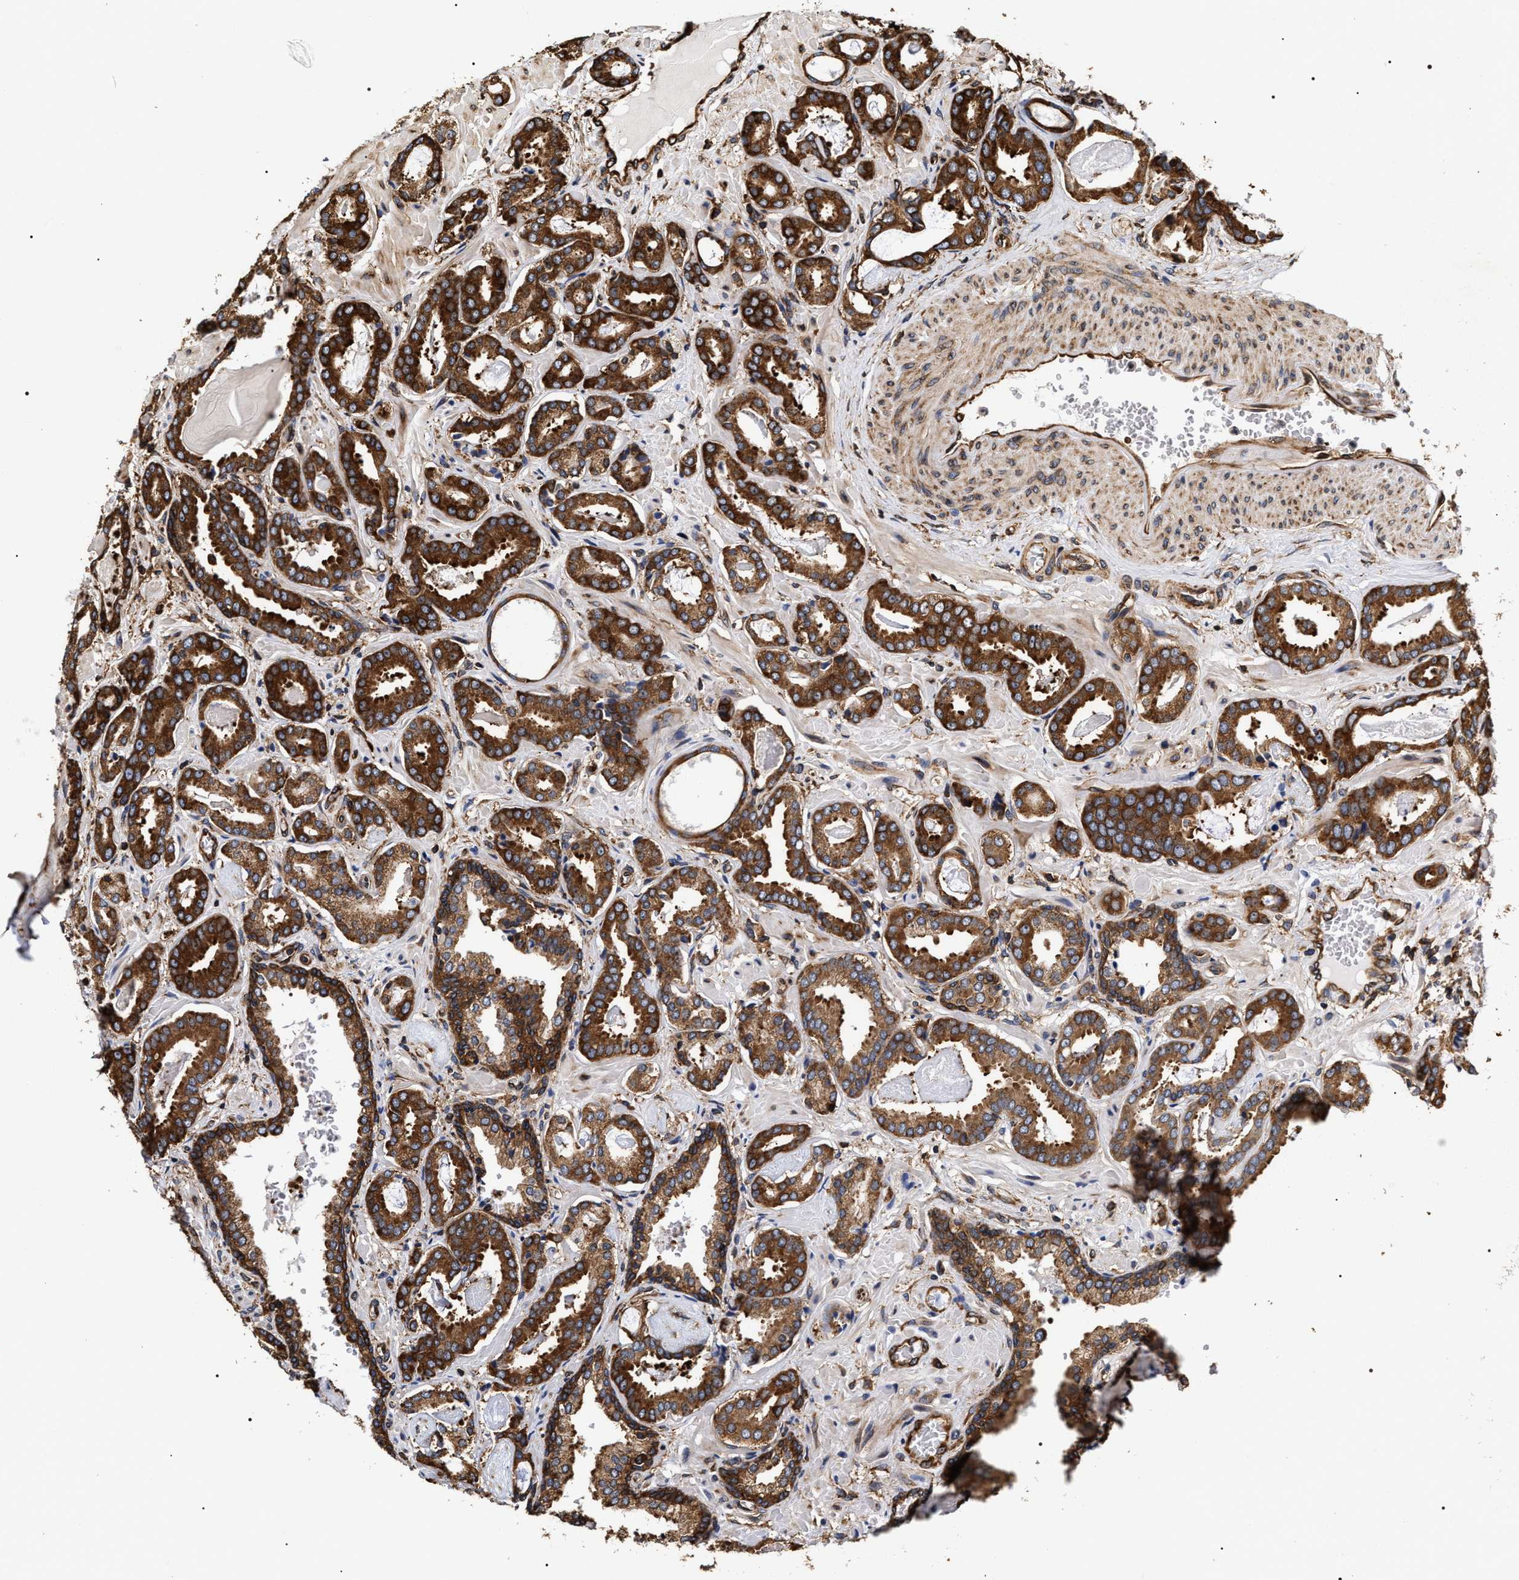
{"staining": {"intensity": "strong", "quantity": ">75%", "location": "cytoplasmic/membranous"}, "tissue": "prostate cancer", "cell_type": "Tumor cells", "image_type": "cancer", "snomed": [{"axis": "morphology", "description": "Adenocarcinoma, Low grade"}, {"axis": "topography", "description": "Prostate"}], "caption": "Protein expression analysis of prostate low-grade adenocarcinoma demonstrates strong cytoplasmic/membranous positivity in about >75% of tumor cells. (DAB = brown stain, brightfield microscopy at high magnification).", "gene": "SERBP1", "patient": {"sex": "male", "age": 53}}